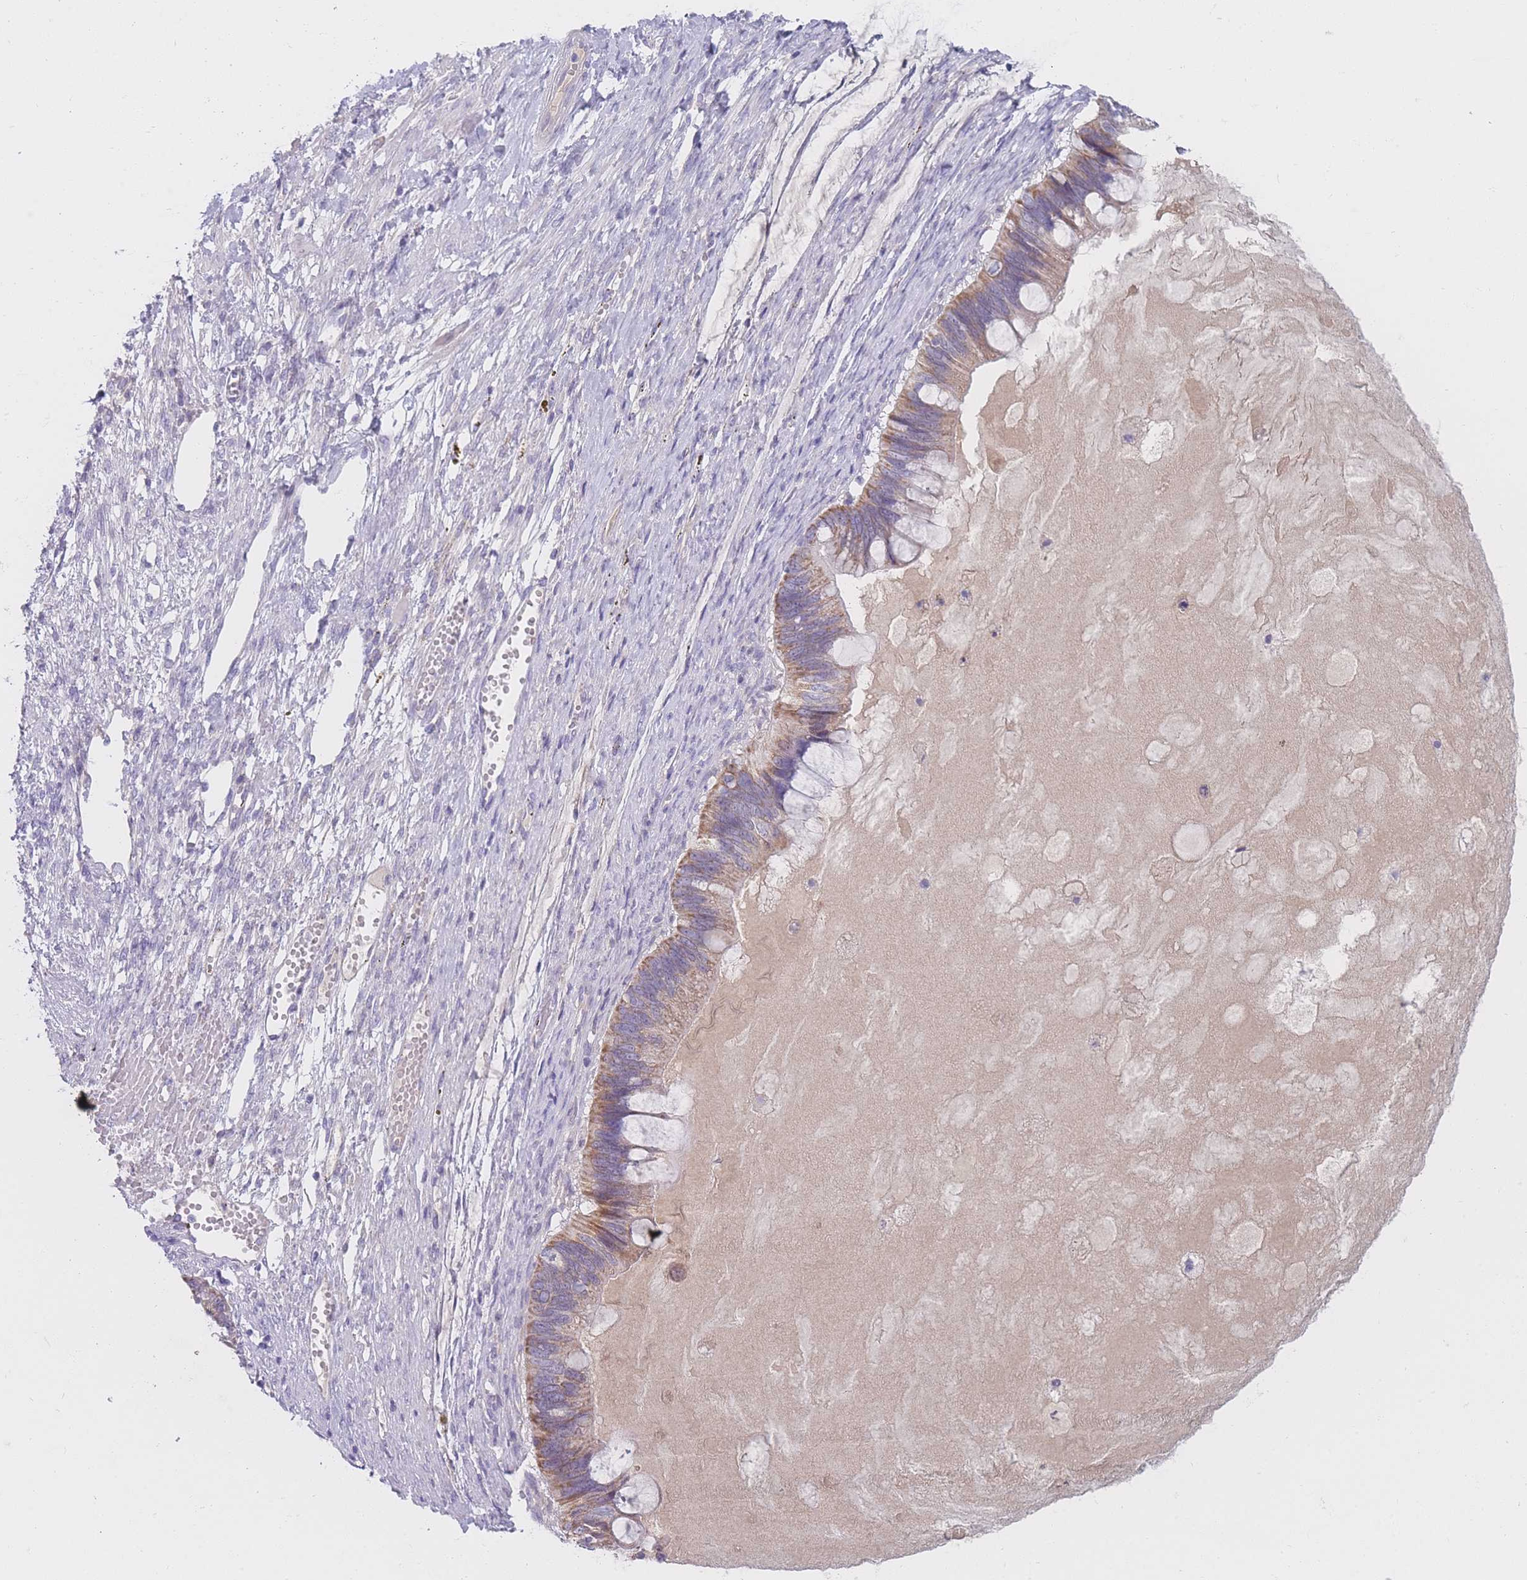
{"staining": {"intensity": "moderate", "quantity": ">75%", "location": "cytoplasmic/membranous"}, "tissue": "ovarian cancer", "cell_type": "Tumor cells", "image_type": "cancer", "snomed": [{"axis": "morphology", "description": "Cystadenocarcinoma, mucinous, NOS"}, {"axis": "topography", "description": "Ovary"}], "caption": "Moderate cytoplasmic/membranous positivity for a protein is appreciated in about >75% of tumor cells of ovarian cancer using immunohistochemistry.", "gene": "MRPS14", "patient": {"sex": "female", "age": 61}}